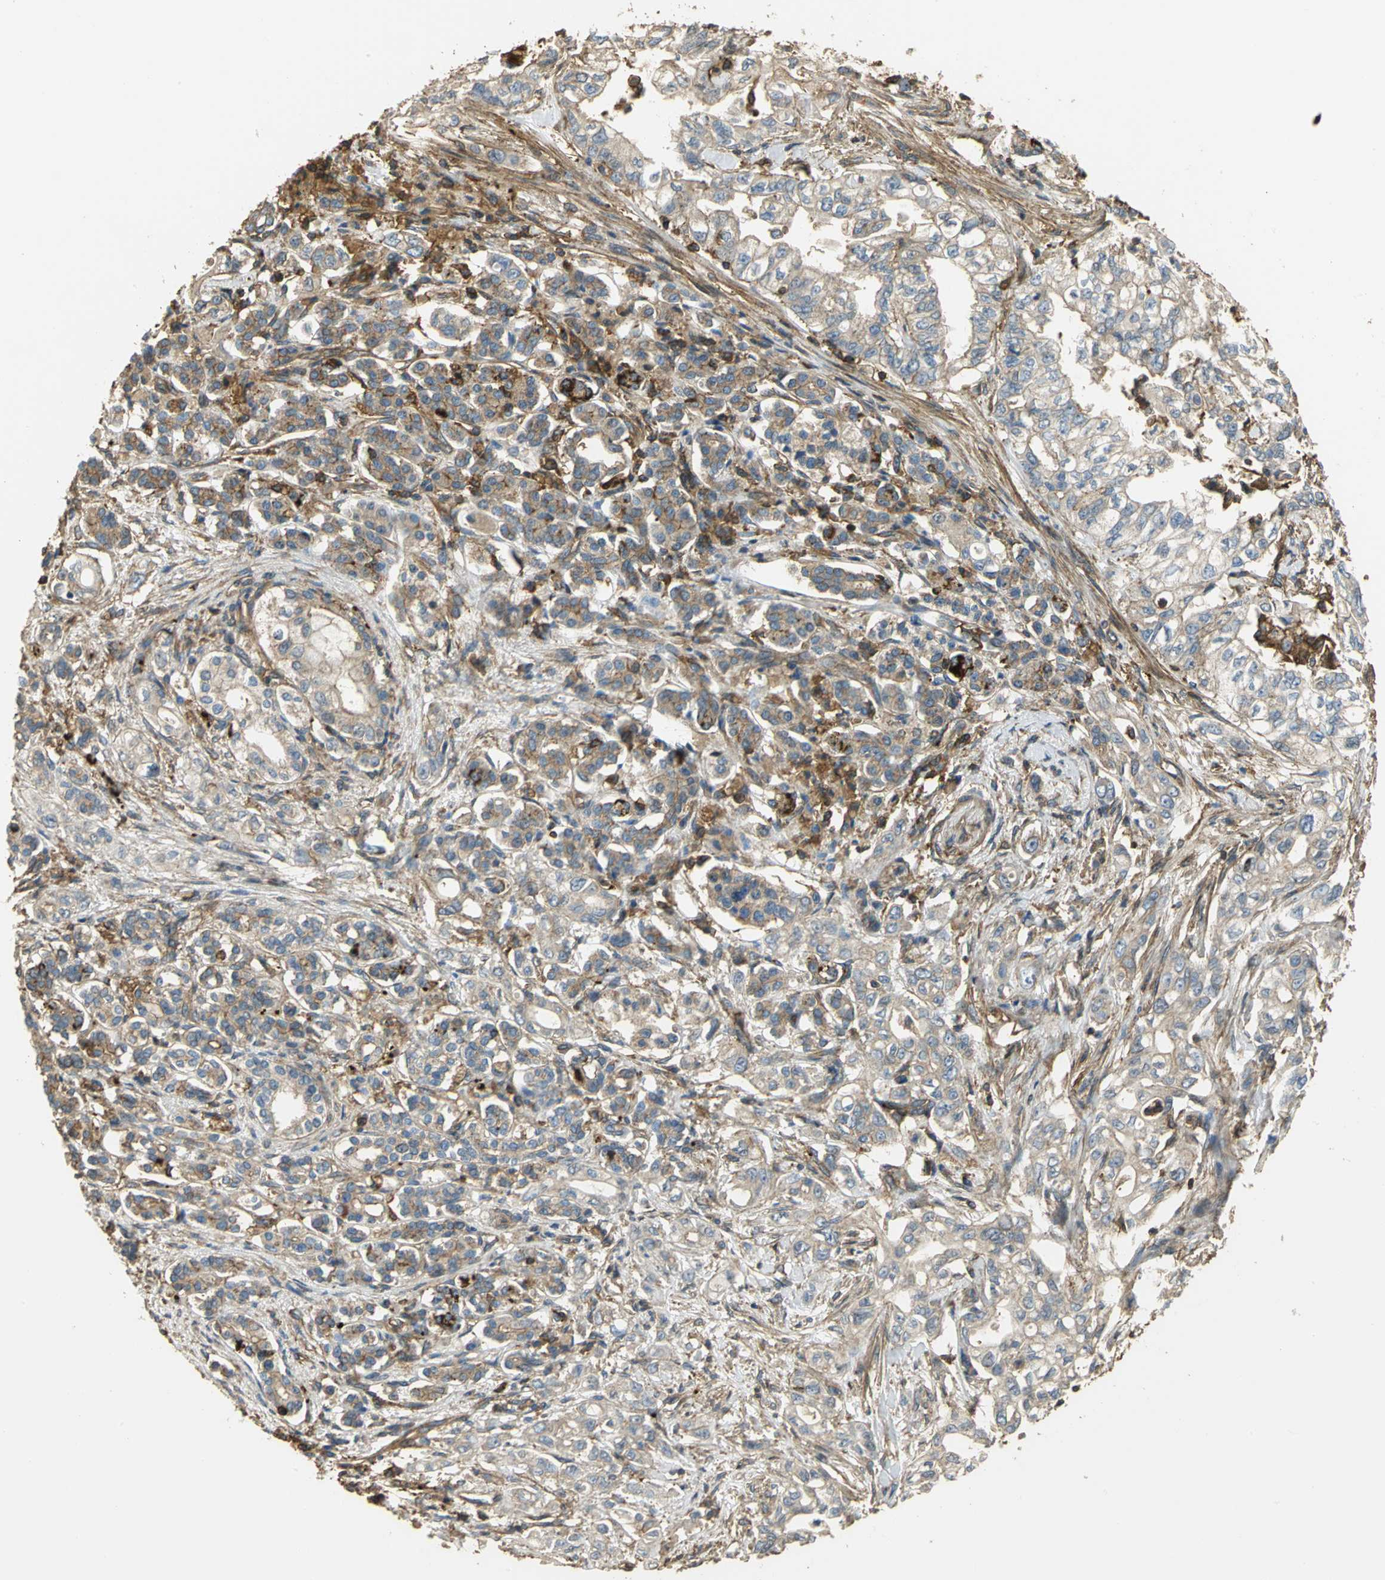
{"staining": {"intensity": "weak", "quantity": "25%-75%", "location": "cytoplasmic/membranous"}, "tissue": "pancreatic cancer", "cell_type": "Tumor cells", "image_type": "cancer", "snomed": [{"axis": "morphology", "description": "Normal tissue, NOS"}, {"axis": "topography", "description": "Pancreas"}], "caption": "Protein staining of pancreatic cancer tissue demonstrates weak cytoplasmic/membranous positivity in about 25%-75% of tumor cells.", "gene": "TLN1", "patient": {"sex": "male", "age": 42}}